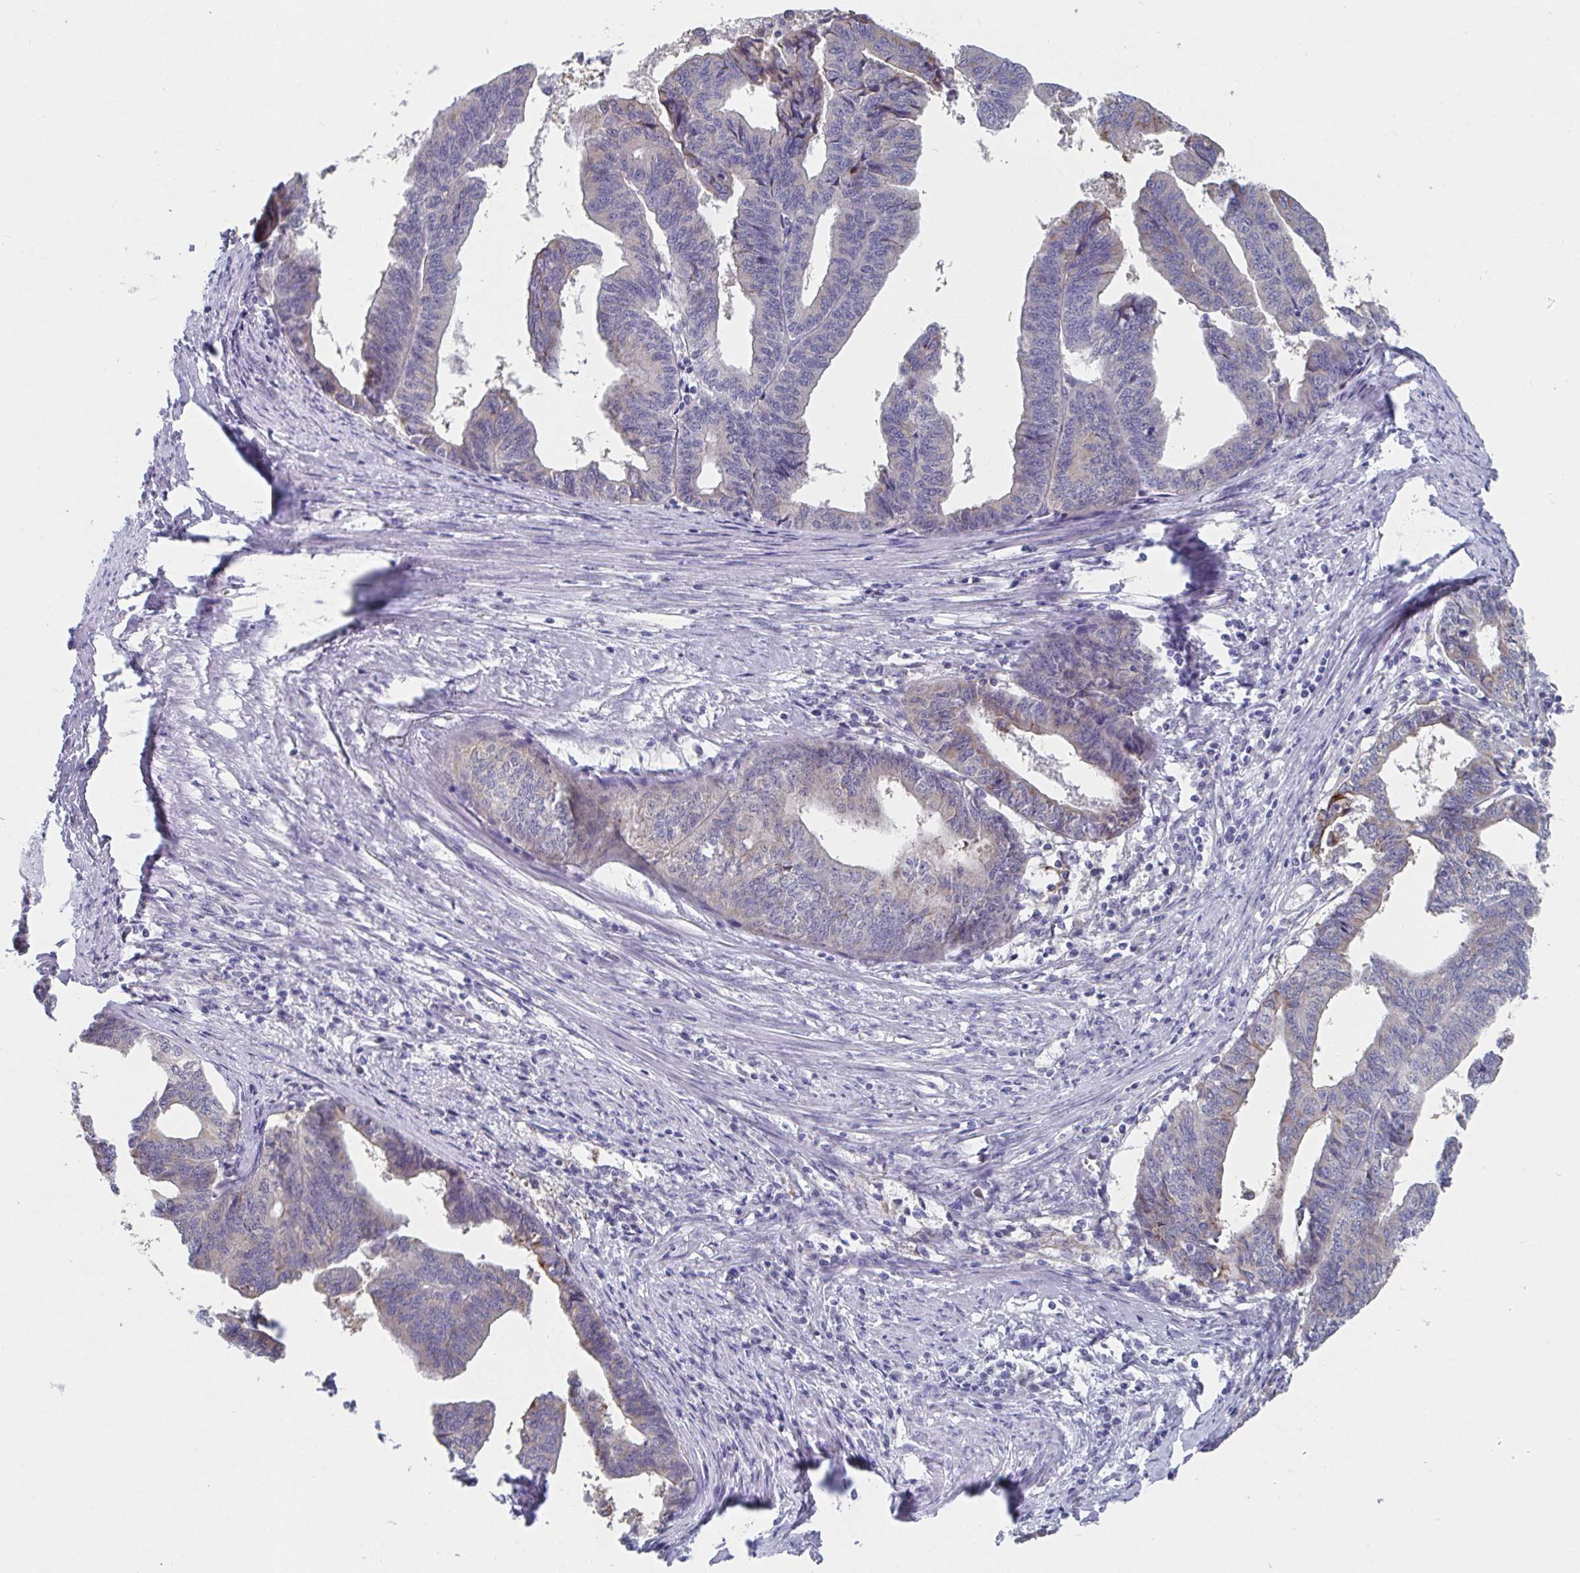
{"staining": {"intensity": "moderate", "quantity": "<25%", "location": "cytoplasmic/membranous"}, "tissue": "endometrial cancer", "cell_type": "Tumor cells", "image_type": "cancer", "snomed": [{"axis": "morphology", "description": "Adenocarcinoma, NOS"}, {"axis": "topography", "description": "Endometrium"}], "caption": "Immunohistochemistry (IHC) of adenocarcinoma (endometrial) shows low levels of moderate cytoplasmic/membranous positivity in about <25% of tumor cells.", "gene": "TAS2R39", "patient": {"sex": "female", "age": 65}}